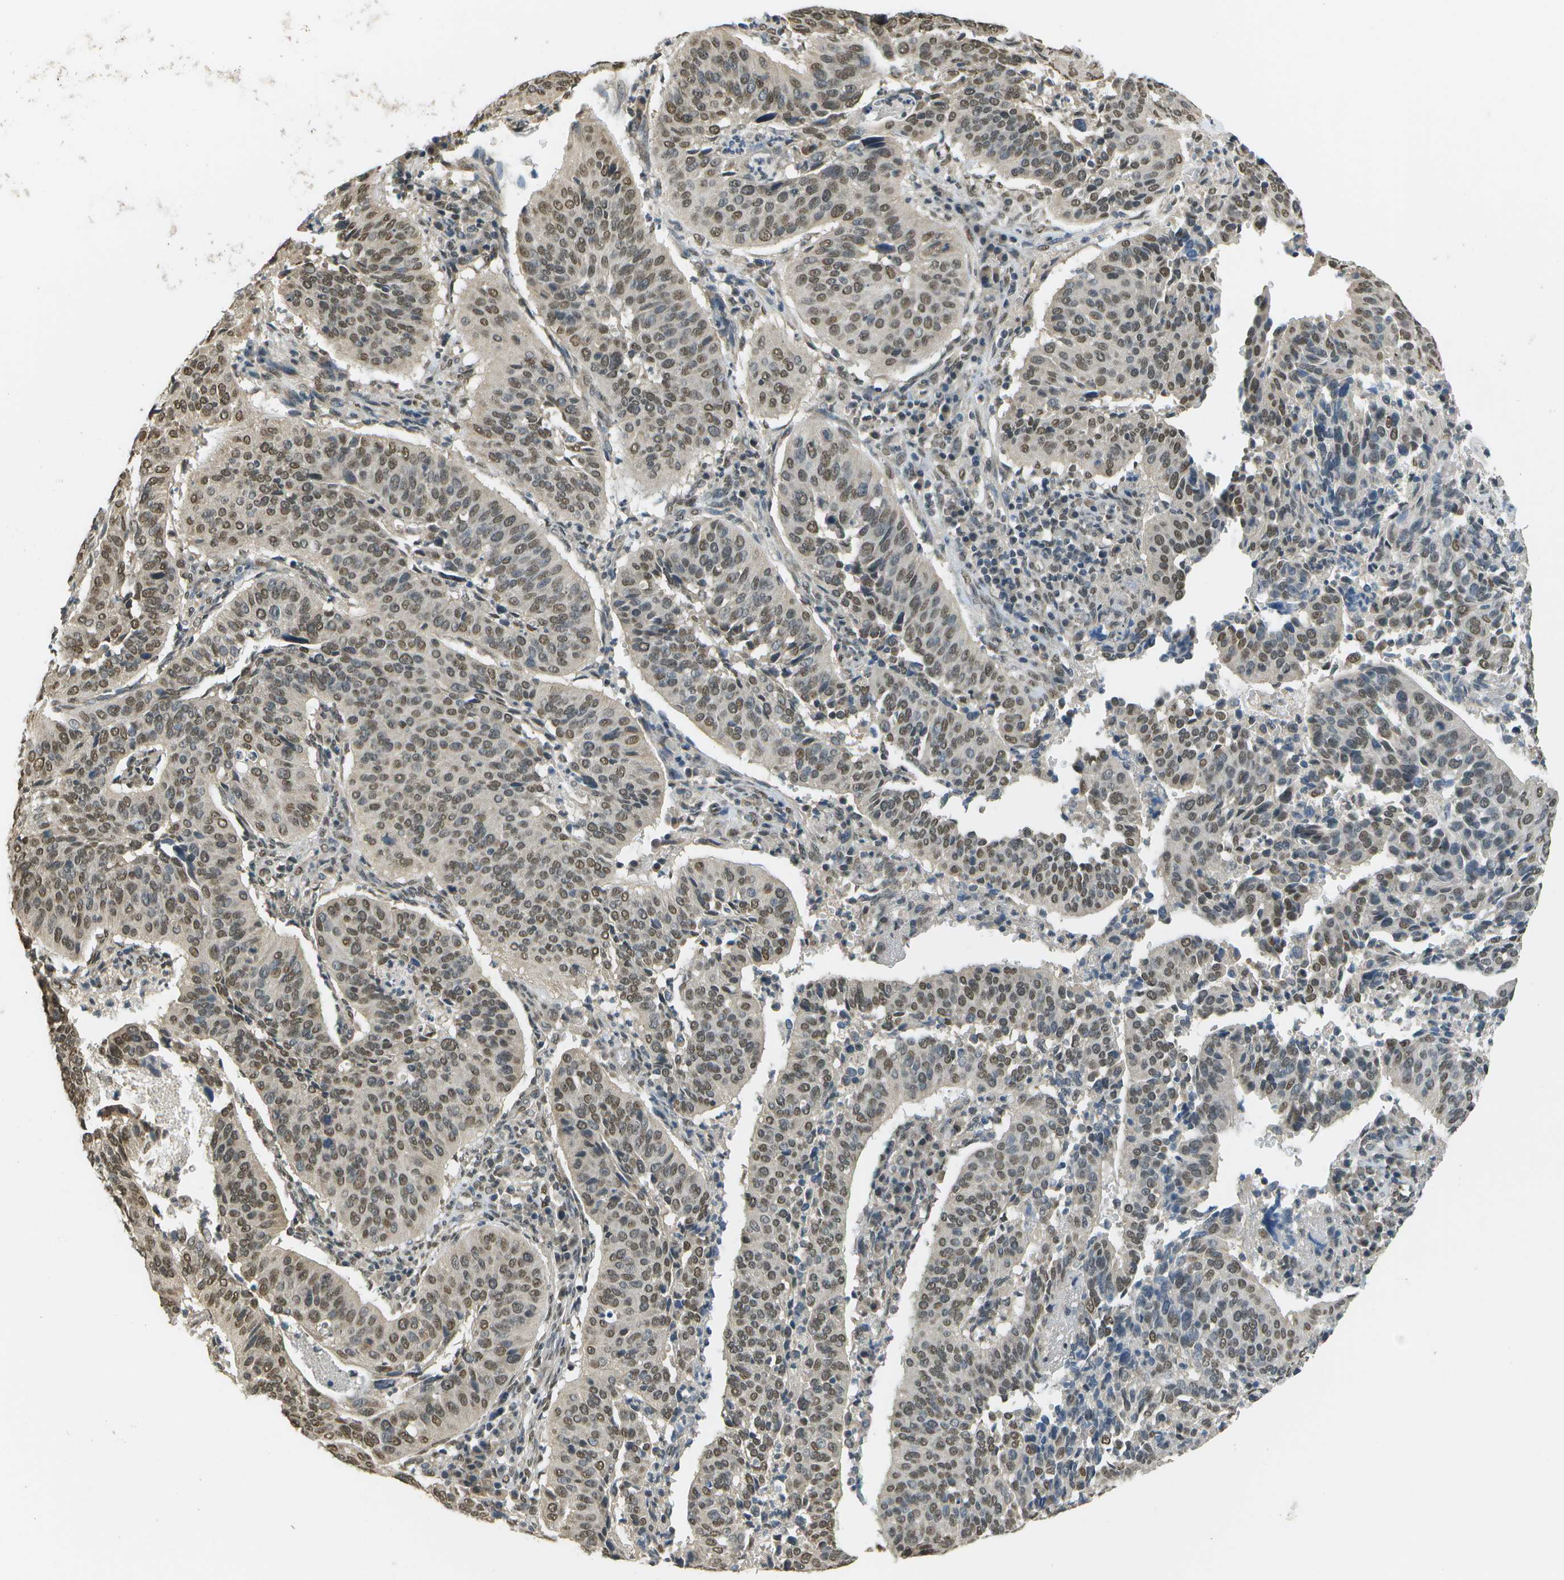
{"staining": {"intensity": "moderate", "quantity": ">75%", "location": "nuclear"}, "tissue": "cervical cancer", "cell_type": "Tumor cells", "image_type": "cancer", "snomed": [{"axis": "morphology", "description": "Normal tissue, NOS"}, {"axis": "morphology", "description": "Squamous cell carcinoma, NOS"}, {"axis": "topography", "description": "Cervix"}], "caption": "IHC staining of cervical cancer (squamous cell carcinoma), which demonstrates medium levels of moderate nuclear expression in approximately >75% of tumor cells indicating moderate nuclear protein staining. The staining was performed using DAB (brown) for protein detection and nuclei were counterstained in hematoxylin (blue).", "gene": "ABL2", "patient": {"sex": "female", "age": 39}}